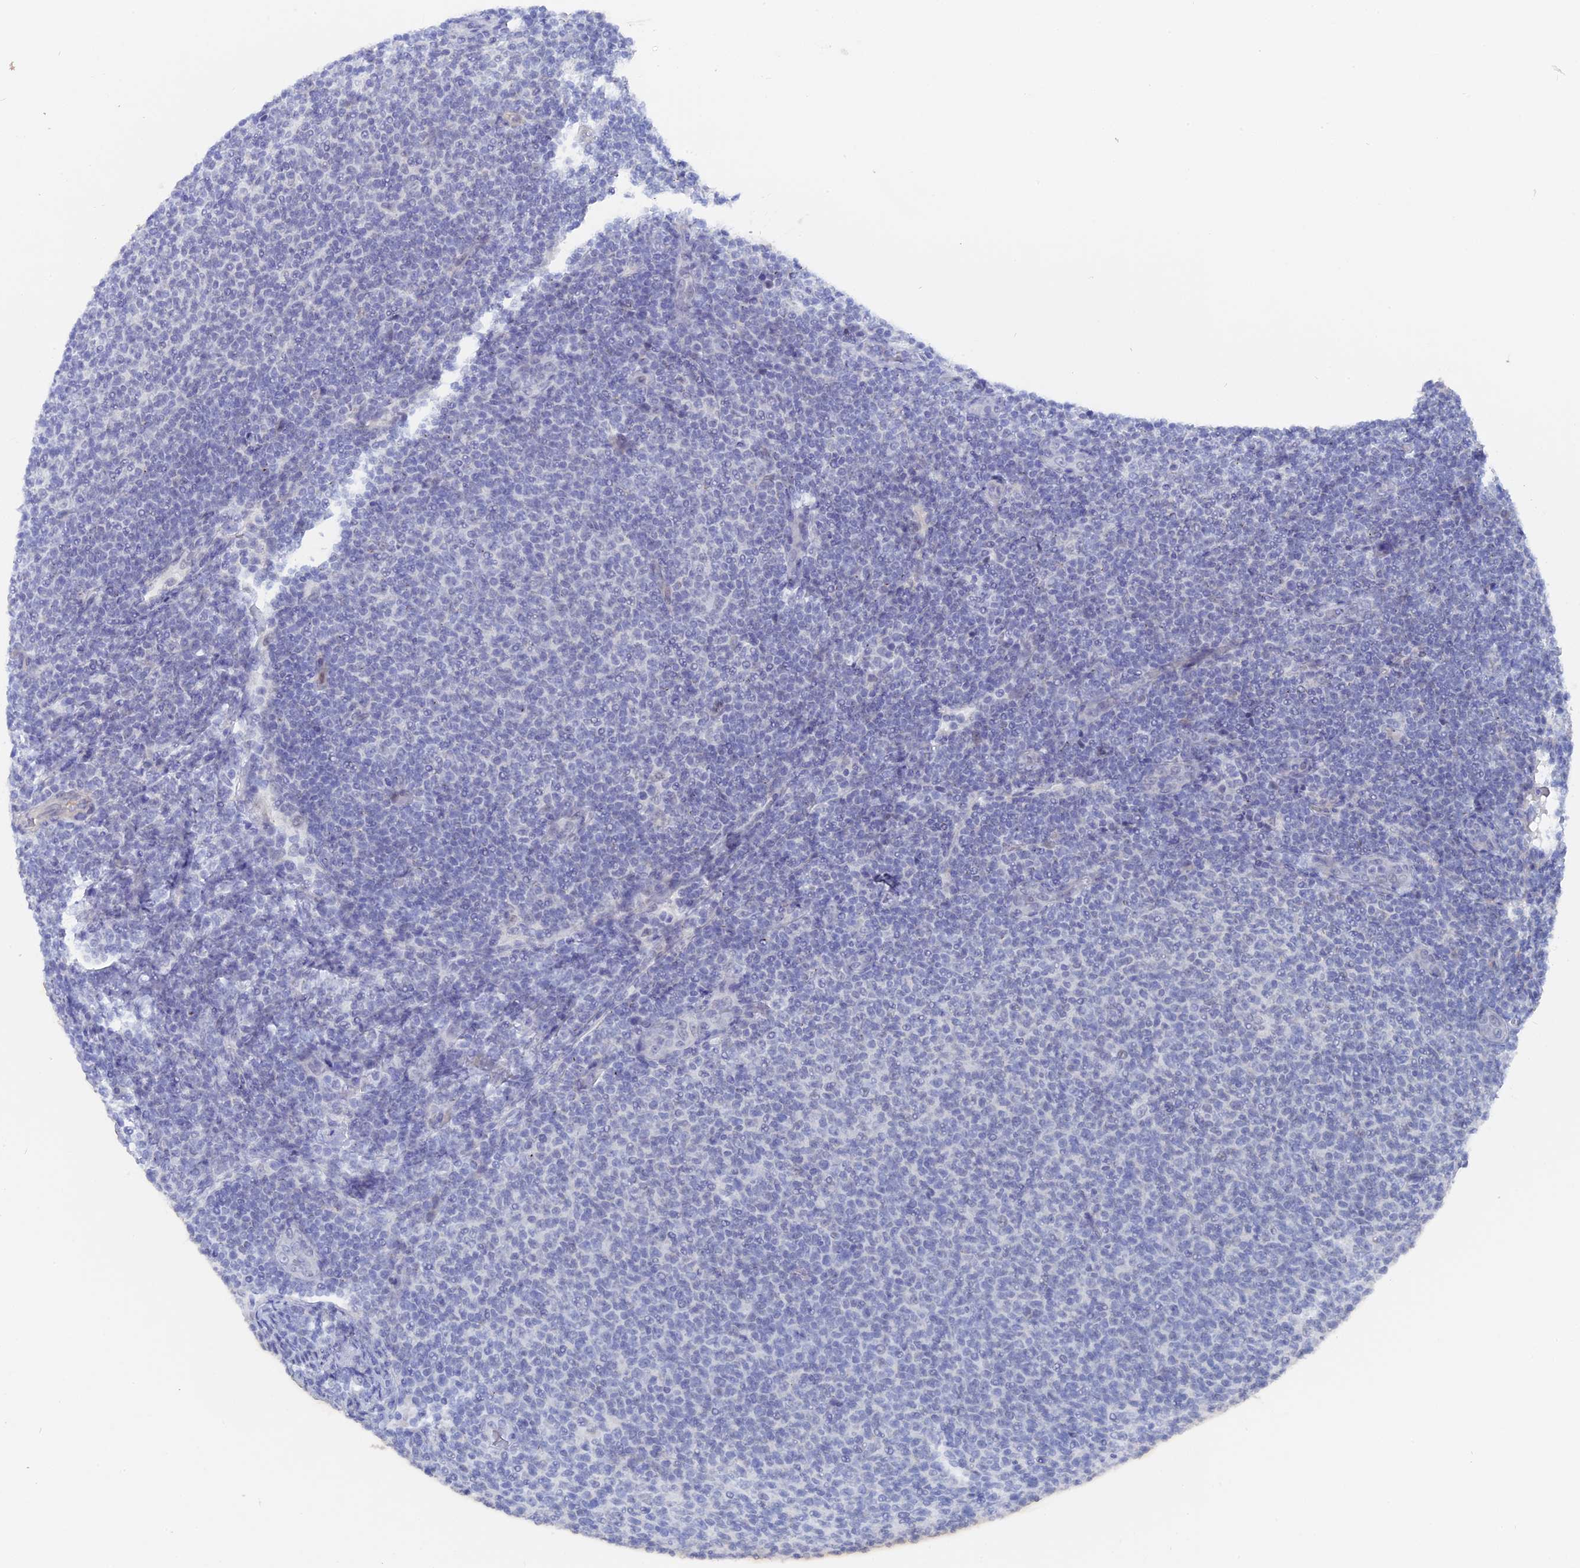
{"staining": {"intensity": "negative", "quantity": "none", "location": "none"}, "tissue": "lymphoma", "cell_type": "Tumor cells", "image_type": "cancer", "snomed": [{"axis": "morphology", "description": "Malignant lymphoma, non-Hodgkin's type, Low grade"}, {"axis": "topography", "description": "Lymph node"}], "caption": "Protein analysis of malignant lymphoma, non-Hodgkin's type (low-grade) displays no significant staining in tumor cells.", "gene": "DACT3", "patient": {"sex": "male", "age": 66}}